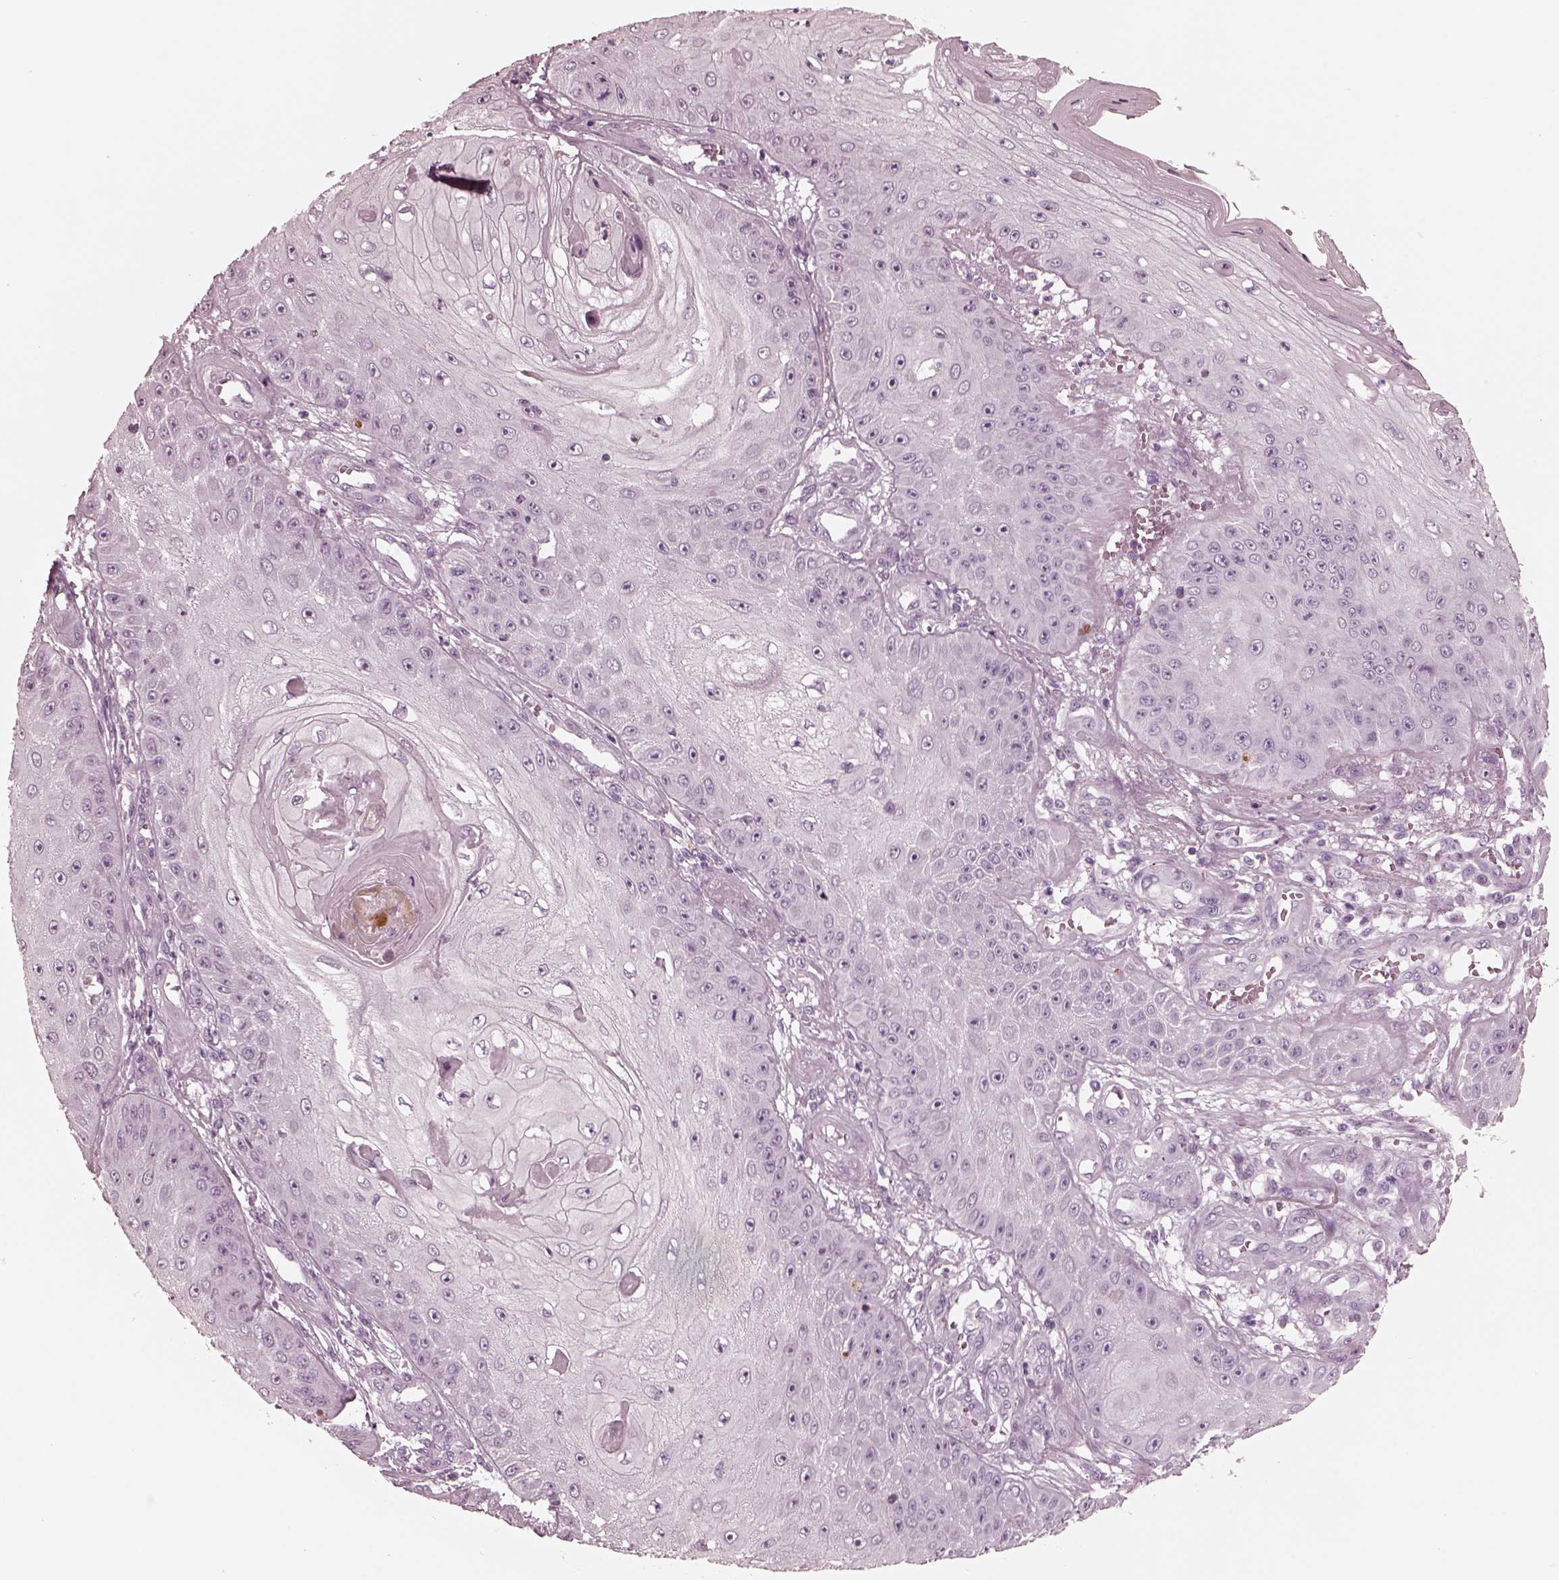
{"staining": {"intensity": "negative", "quantity": "none", "location": "none"}, "tissue": "skin cancer", "cell_type": "Tumor cells", "image_type": "cancer", "snomed": [{"axis": "morphology", "description": "Squamous cell carcinoma, NOS"}, {"axis": "topography", "description": "Skin"}], "caption": "Tumor cells are negative for protein expression in human skin cancer.", "gene": "GRM6", "patient": {"sex": "male", "age": 70}}